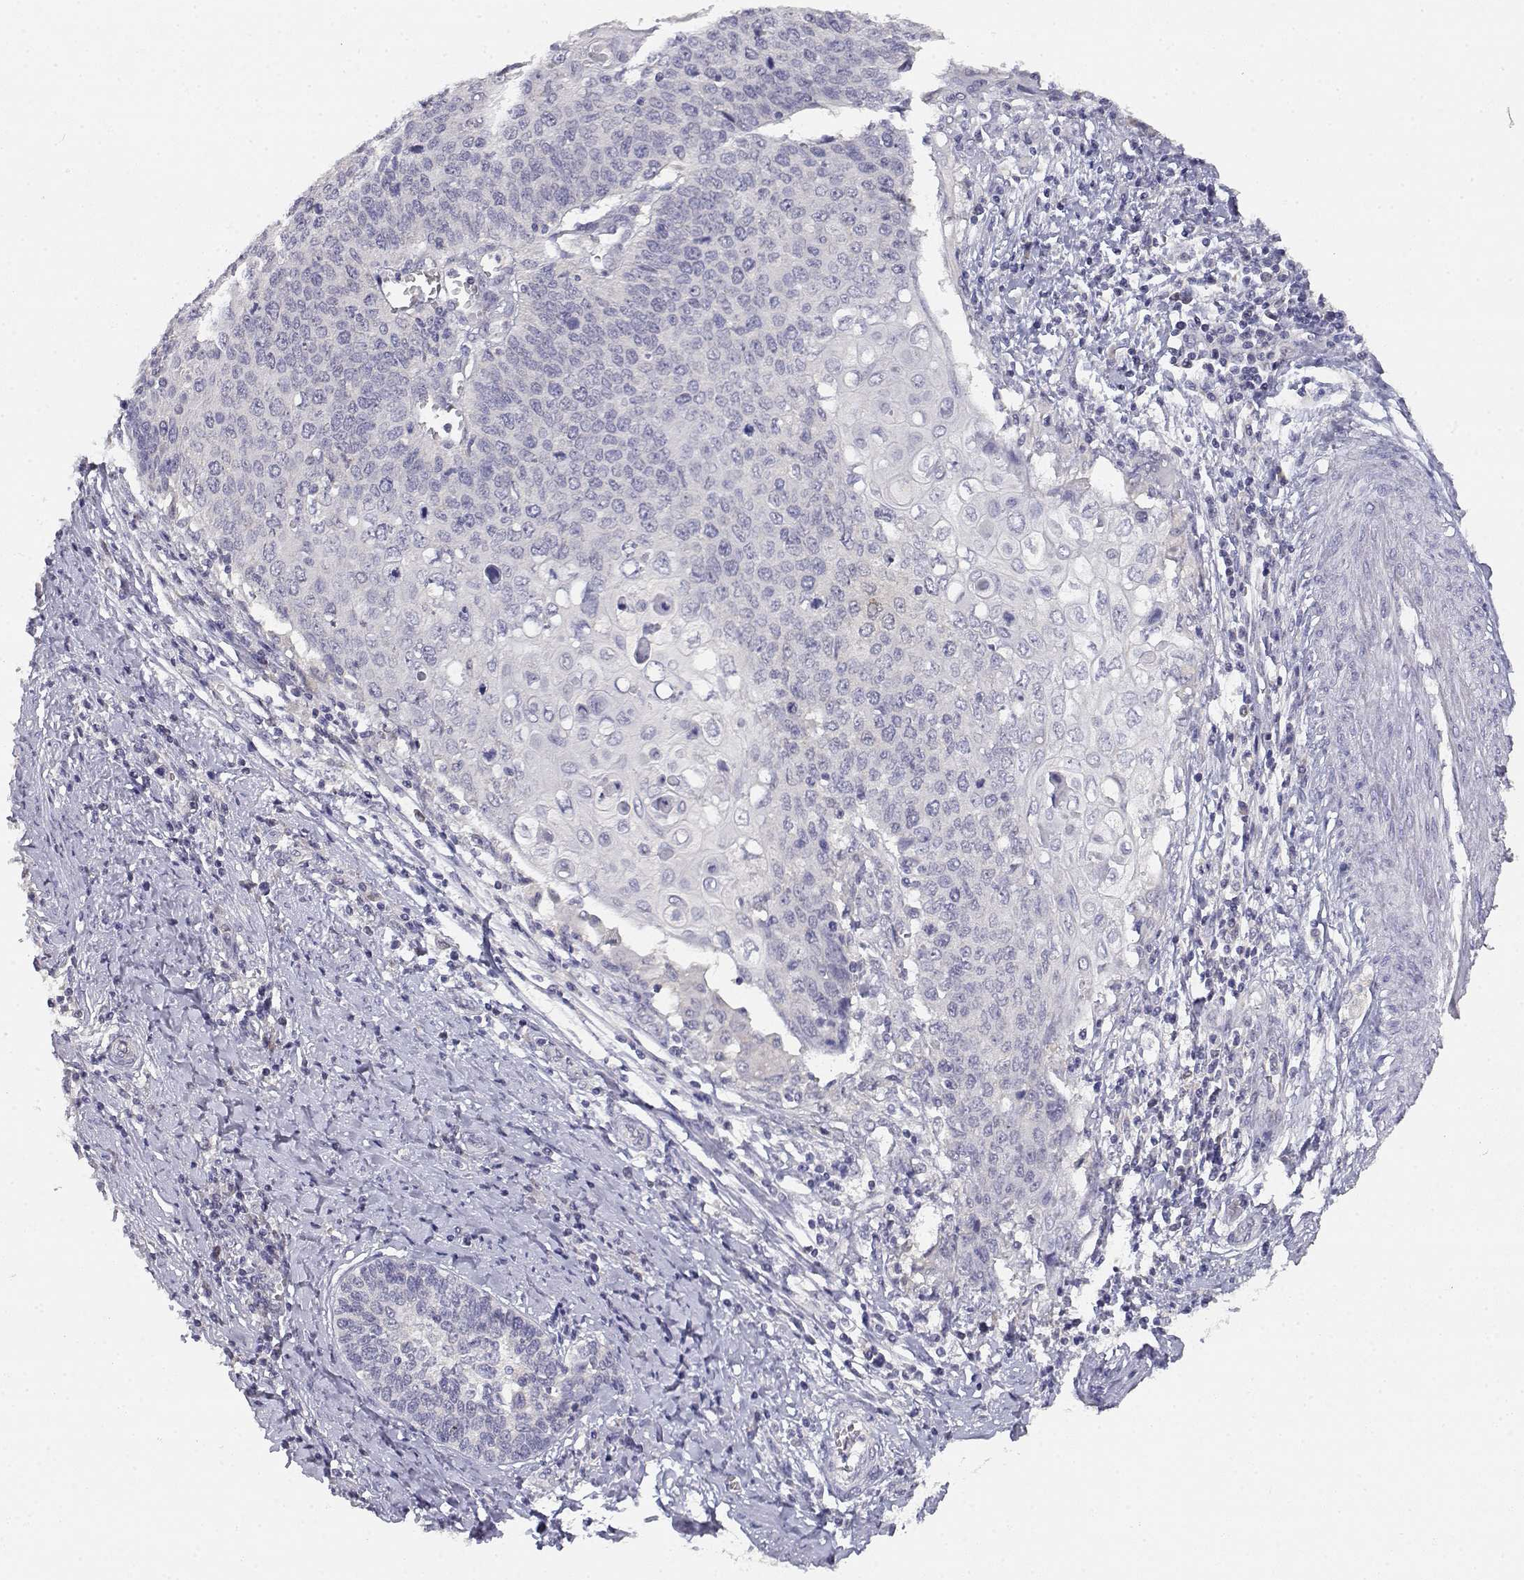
{"staining": {"intensity": "negative", "quantity": "none", "location": "none"}, "tissue": "cervical cancer", "cell_type": "Tumor cells", "image_type": "cancer", "snomed": [{"axis": "morphology", "description": "Squamous cell carcinoma, NOS"}, {"axis": "topography", "description": "Cervix"}], "caption": "IHC image of cervical cancer stained for a protein (brown), which reveals no expression in tumor cells.", "gene": "ADA", "patient": {"sex": "female", "age": 39}}